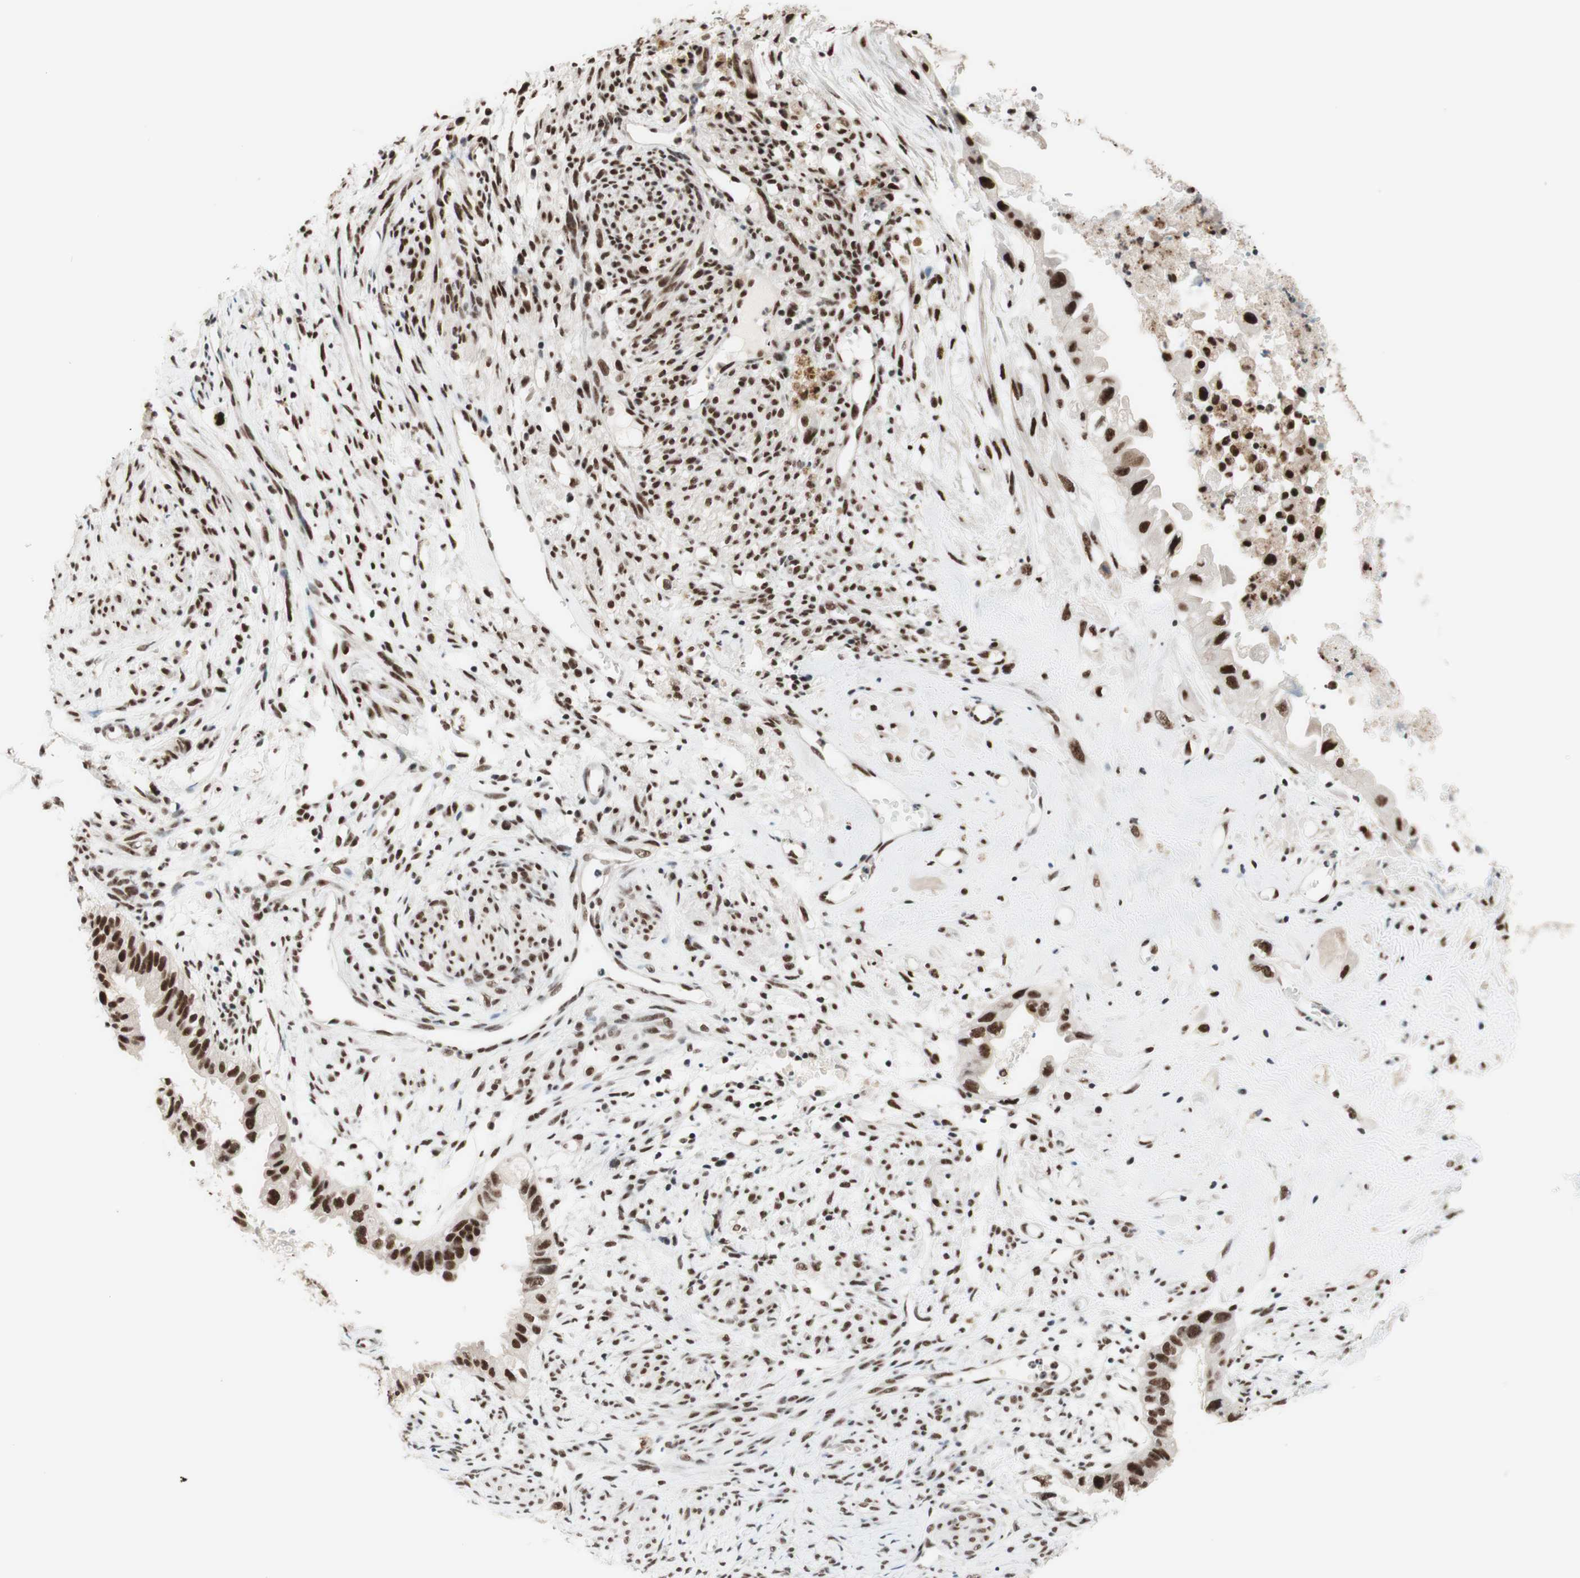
{"staining": {"intensity": "strong", "quantity": ">75%", "location": "nuclear"}, "tissue": "cervical cancer", "cell_type": "Tumor cells", "image_type": "cancer", "snomed": [{"axis": "morphology", "description": "Normal tissue, NOS"}, {"axis": "morphology", "description": "Adenocarcinoma, NOS"}, {"axis": "topography", "description": "Cervix"}, {"axis": "topography", "description": "Endometrium"}], "caption": "Protein staining of adenocarcinoma (cervical) tissue exhibits strong nuclear expression in about >75% of tumor cells.", "gene": "PRPF19", "patient": {"sex": "female", "age": 86}}